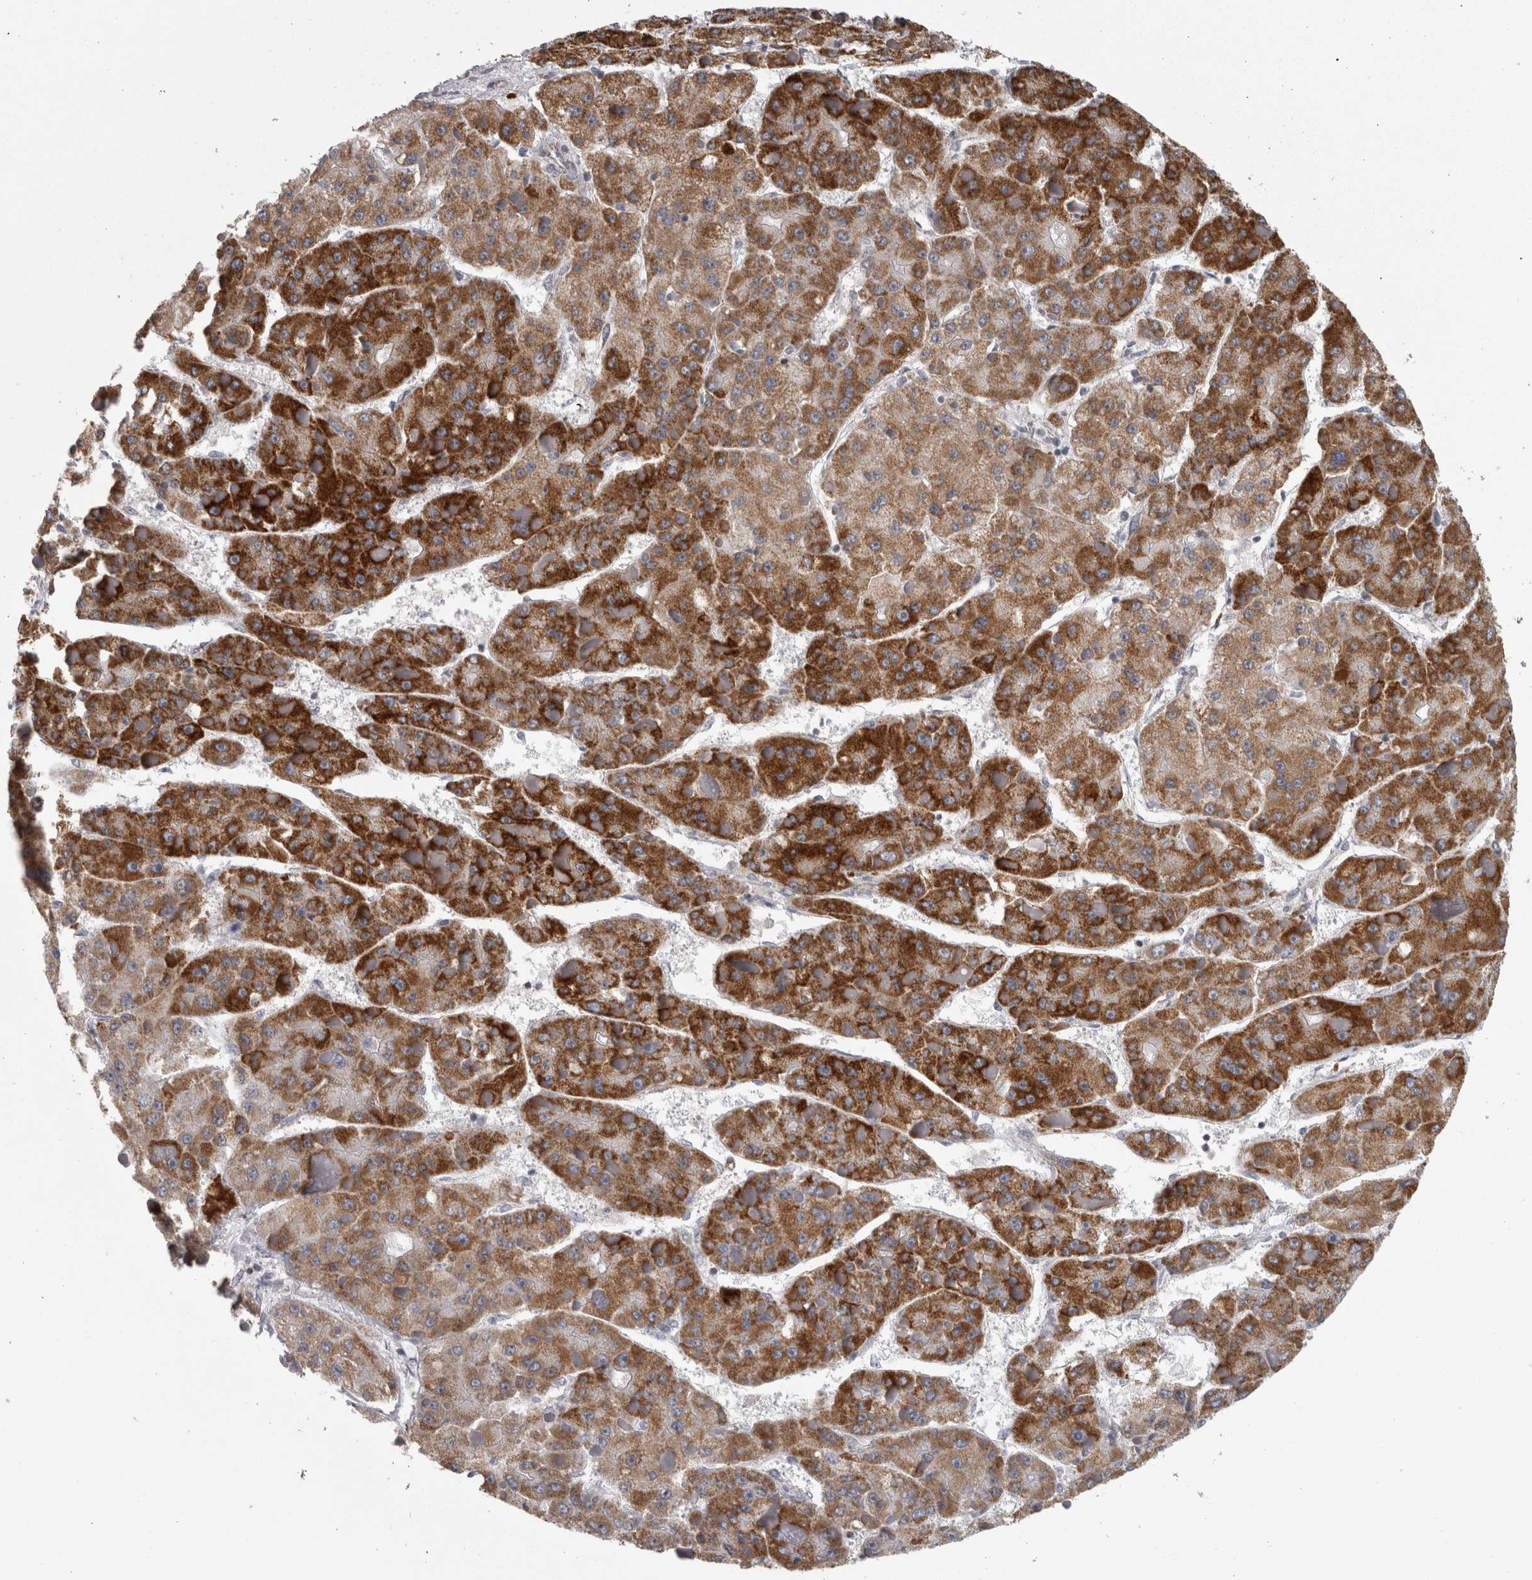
{"staining": {"intensity": "strong", "quantity": ">75%", "location": "cytoplasmic/membranous"}, "tissue": "liver cancer", "cell_type": "Tumor cells", "image_type": "cancer", "snomed": [{"axis": "morphology", "description": "Carcinoma, Hepatocellular, NOS"}, {"axis": "topography", "description": "Liver"}], "caption": "Strong cytoplasmic/membranous protein expression is present in about >75% of tumor cells in liver hepatocellular carcinoma.", "gene": "DBT", "patient": {"sex": "female", "age": 73}}